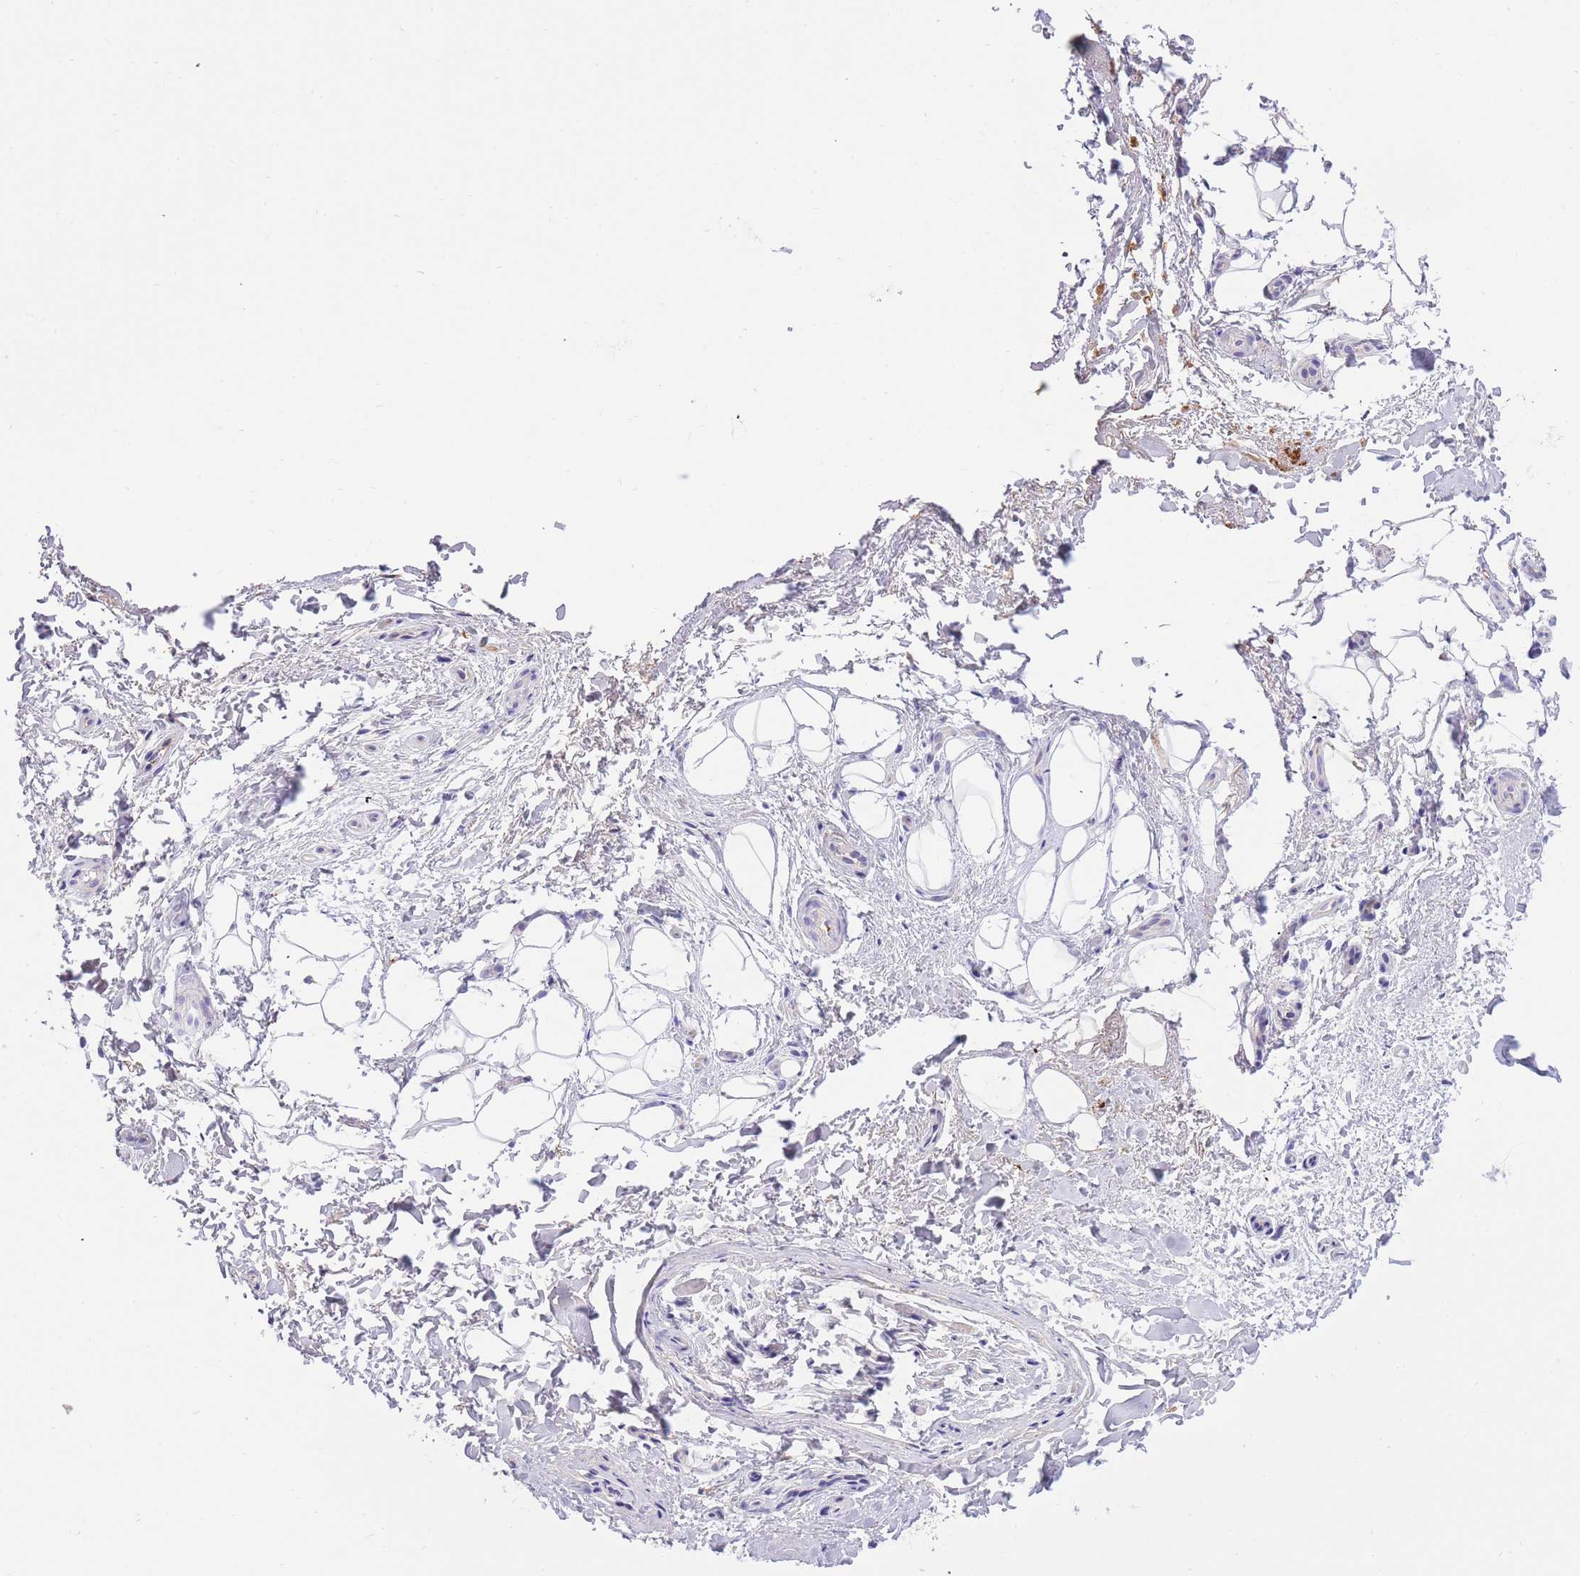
{"staining": {"intensity": "negative", "quantity": "none", "location": "none"}, "tissue": "adipose tissue", "cell_type": "Adipocytes", "image_type": "normal", "snomed": [{"axis": "morphology", "description": "Normal tissue, NOS"}, {"axis": "topography", "description": "Peripheral nerve tissue"}], "caption": "High power microscopy micrograph of an immunohistochemistry (IHC) image of unremarkable adipose tissue, revealing no significant staining in adipocytes. (IHC, brightfield microscopy, high magnification).", "gene": "HRG", "patient": {"sex": "female", "age": 61}}